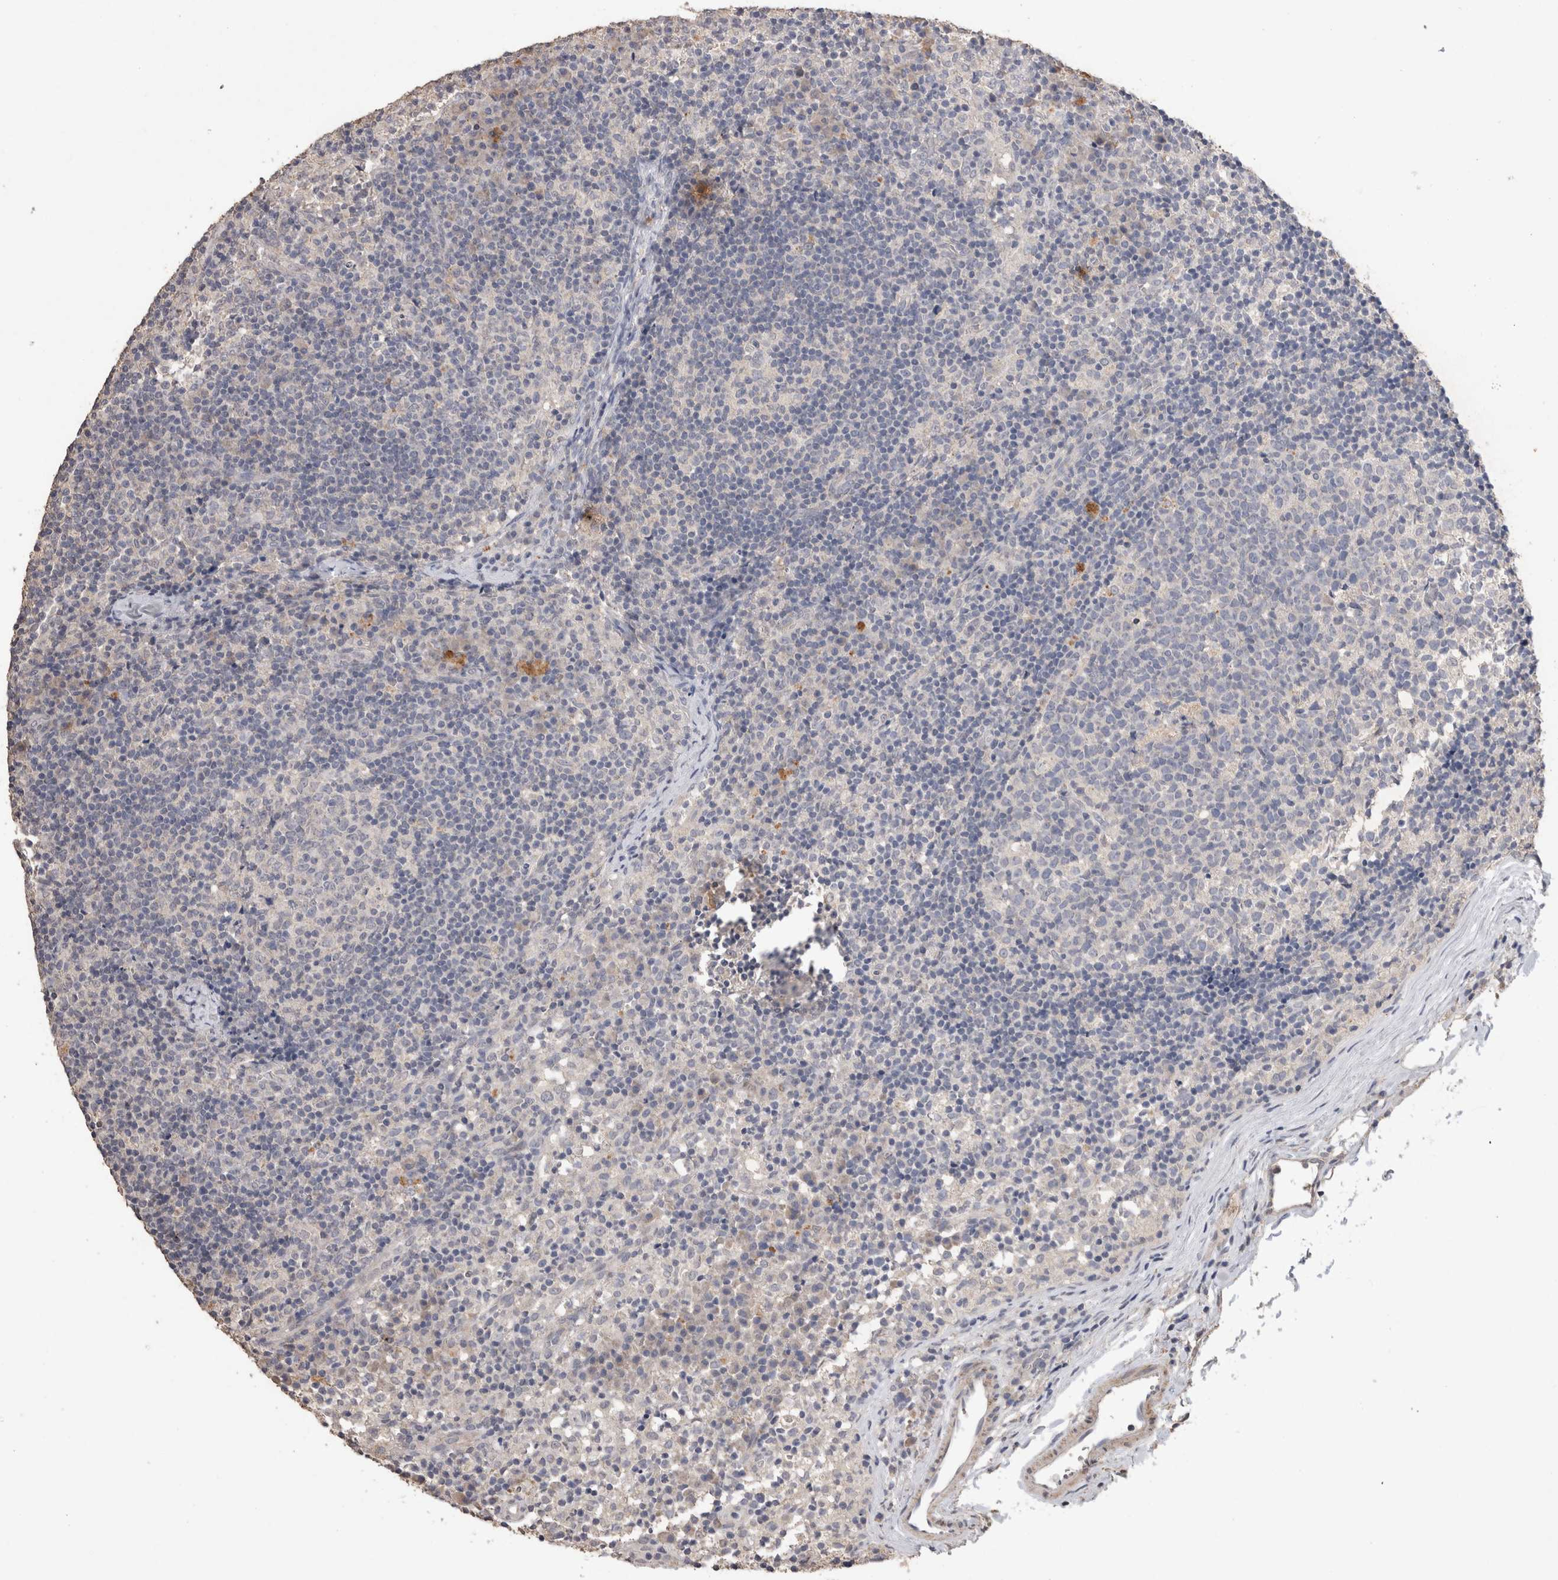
{"staining": {"intensity": "negative", "quantity": "none", "location": "none"}, "tissue": "lymph node", "cell_type": "Germinal center cells", "image_type": "normal", "snomed": [{"axis": "morphology", "description": "Normal tissue, NOS"}, {"axis": "morphology", "description": "Inflammation, NOS"}, {"axis": "topography", "description": "Lymph node"}], "caption": "High magnification brightfield microscopy of benign lymph node stained with DAB (3,3'-diaminobenzidine) (brown) and counterstained with hematoxylin (blue): germinal center cells show no significant staining.", "gene": "CDH6", "patient": {"sex": "male", "age": 55}}